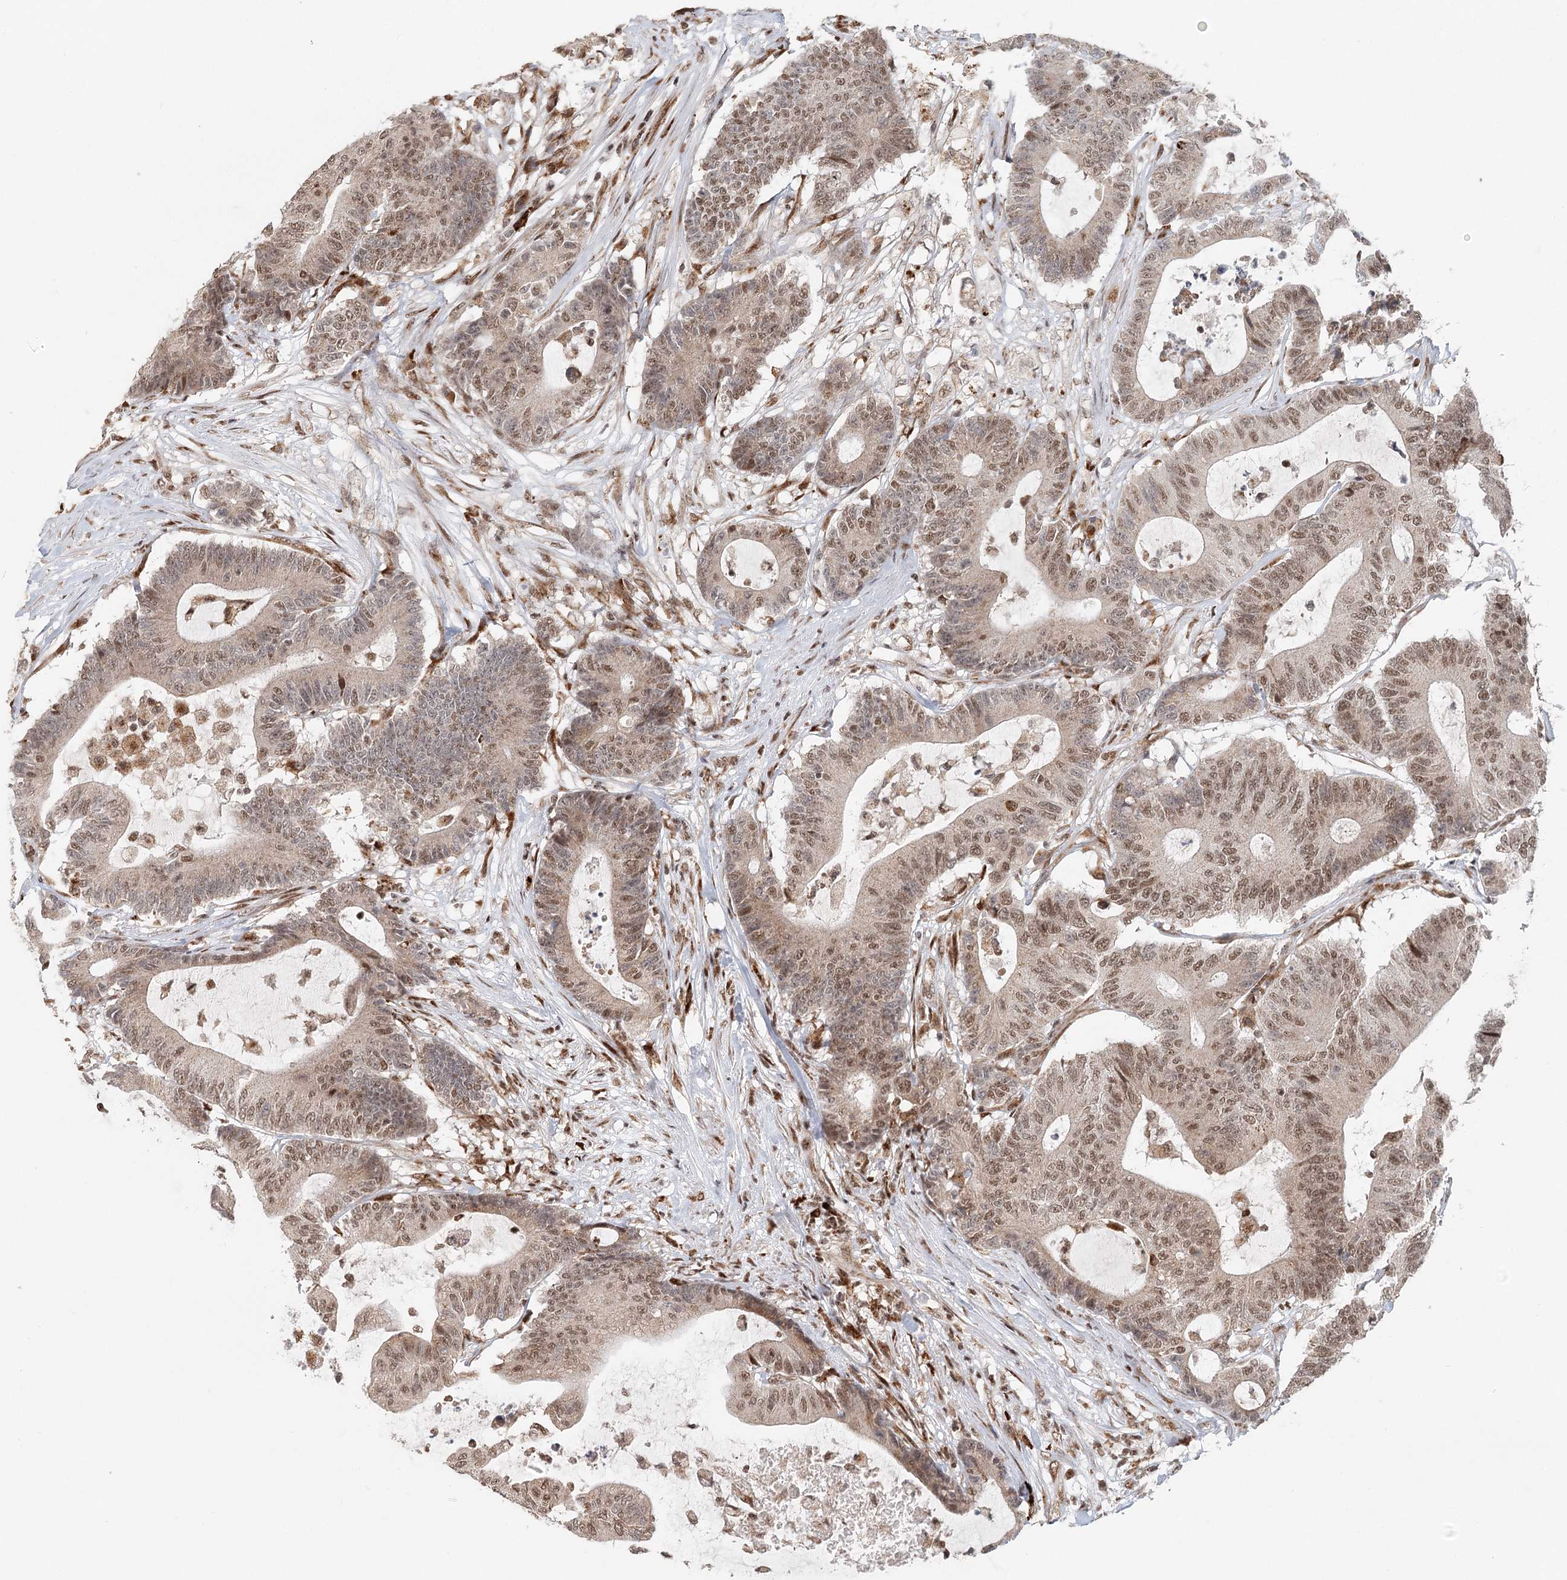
{"staining": {"intensity": "moderate", "quantity": ">75%", "location": "nuclear"}, "tissue": "colorectal cancer", "cell_type": "Tumor cells", "image_type": "cancer", "snomed": [{"axis": "morphology", "description": "Adenocarcinoma, NOS"}, {"axis": "topography", "description": "Colon"}], "caption": "Immunohistochemical staining of human colorectal cancer (adenocarcinoma) exhibits medium levels of moderate nuclear protein positivity in about >75% of tumor cells. Nuclei are stained in blue.", "gene": "BNIP5", "patient": {"sex": "female", "age": 84}}